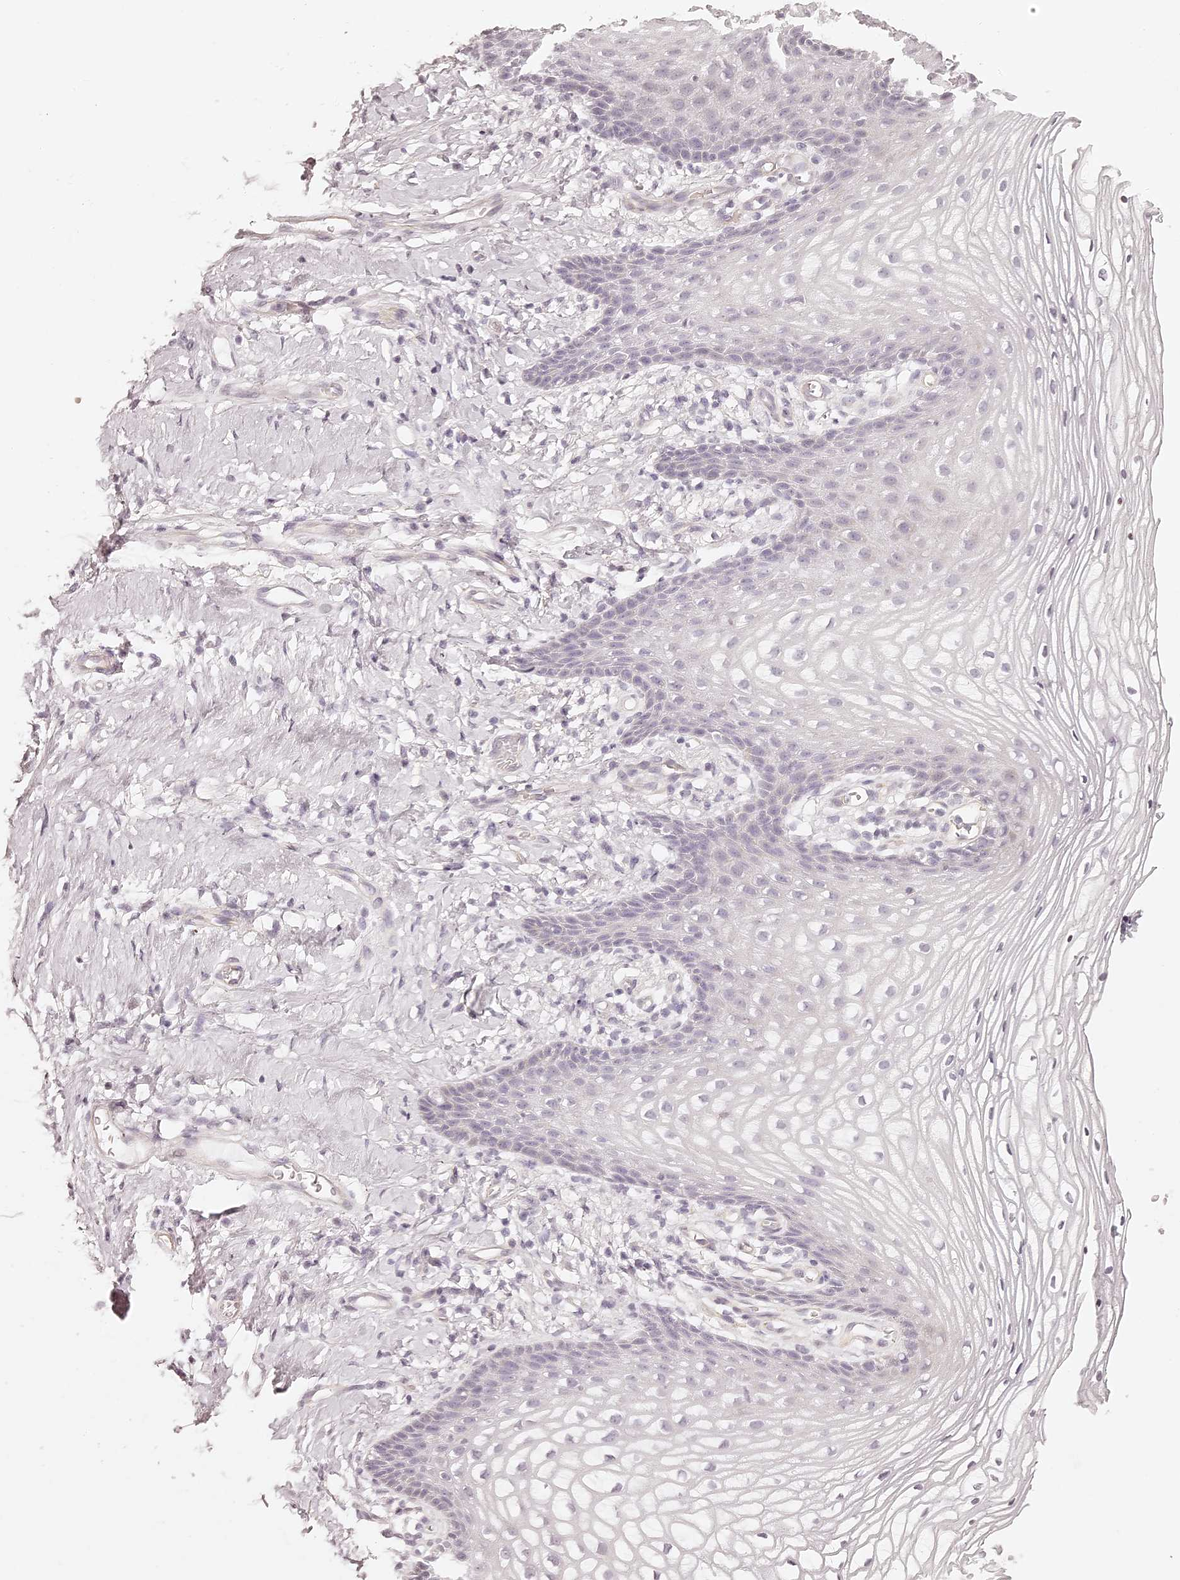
{"staining": {"intensity": "negative", "quantity": "none", "location": "none"}, "tissue": "vagina", "cell_type": "Squamous epithelial cells", "image_type": "normal", "snomed": [{"axis": "morphology", "description": "Normal tissue, NOS"}, {"axis": "topography", "description": "Vagina"}], "caption": "Immunohistochemistry (IHC) of unremarkable vagina demonstrates no positivity in squamous epithelial cells. (DAB immunohistochemistry (IHC) visualized using brightfield microscopy, high magnification).", "gene": "ELAPOR1", "patient": {"sex": "female", "age": 60}}